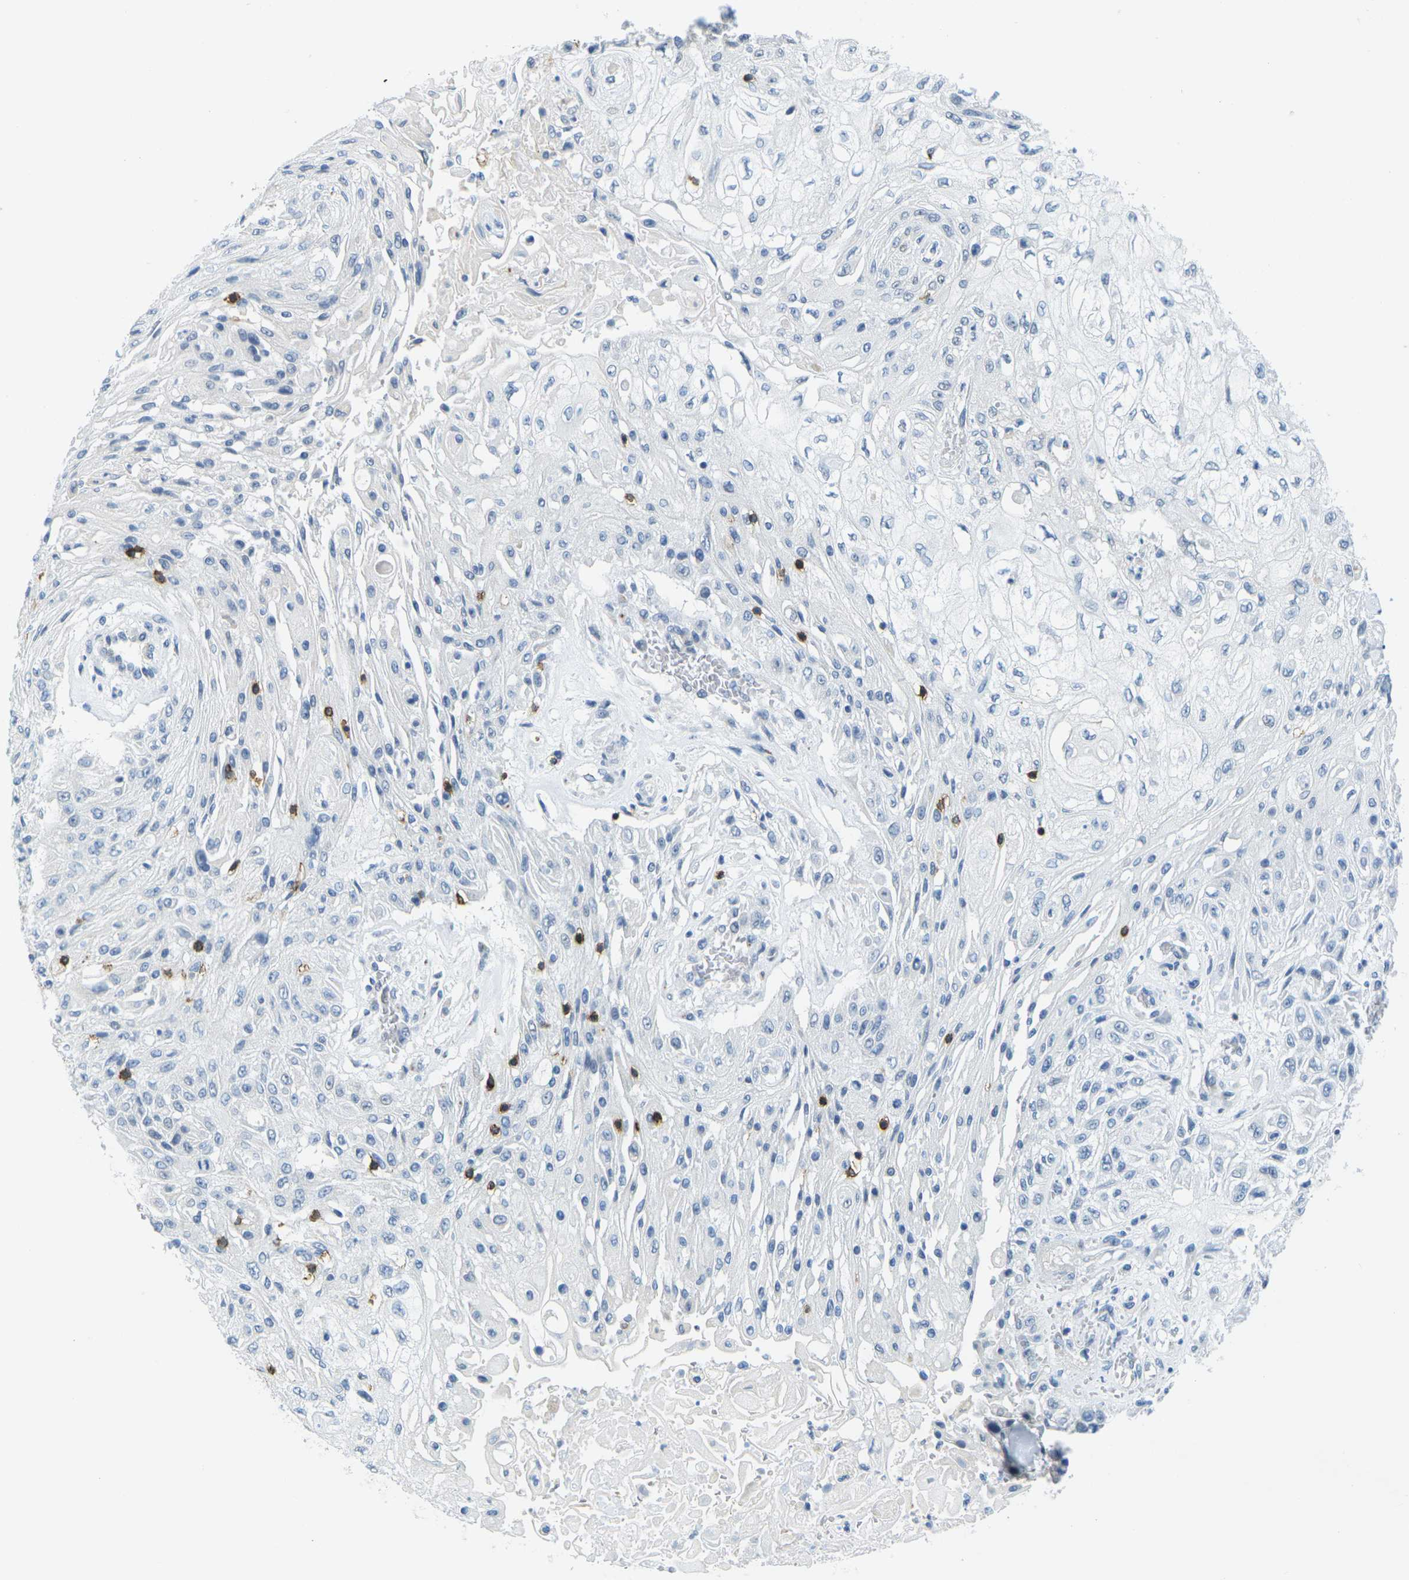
{"staining": {"intensity": "negative", "quantity": "none", "location": "none"}, "tissue": "skin cancer", "cell_type": "Tumor cells", "image_type": "cancer", "snomed": [{"axis": "morphology", "description": "Squamous cell carcinoma, NOS"}, {"axis": "topography", "description": "Skin"}], "caption": "Immunohistochemical staining of skin squamous cell carcinoma reveals no significant staining in tumor cells.", "gene": "CD3D", "patient": {"sex": "male", "age": 75}}